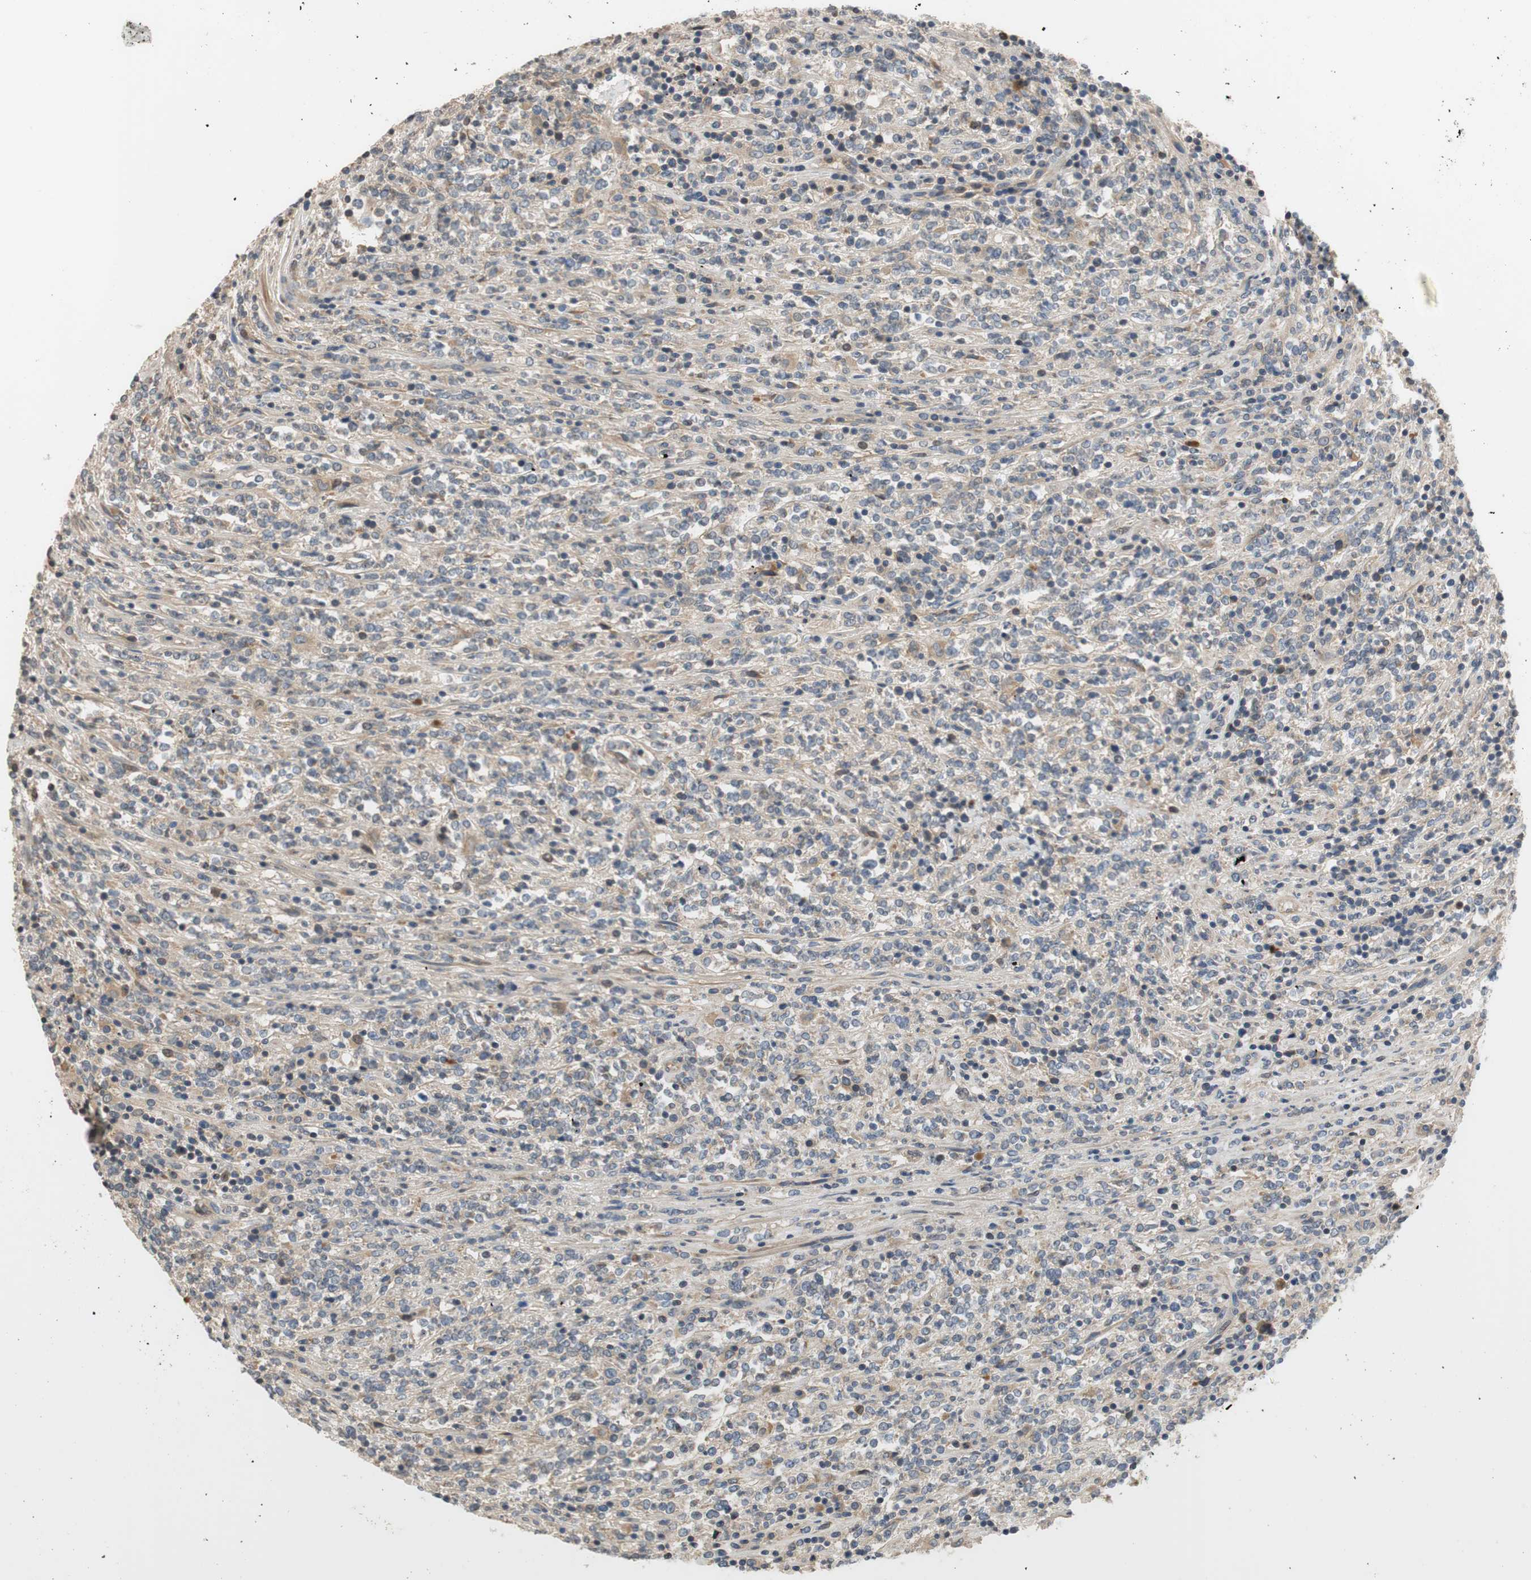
{"staining": {"intensity": "negative", "quantity": "none", "location": "none"}, "tissue": "lymphoma", "cell_type": "Tumor cells", "image_type": "cancer", "snomed": [{"axis": "morphology", "description": "Malignant lymphoma, non-Hodgkin's type, High grade"}, {"axis": "topography", "description": "Soft tissue"}], "caption": "This is an IHC image of human malignant lymphoma, non-Hodgkin's type (high-grade). There is no staining in tumor cells.", "gene": "C4A", "patient": {"sex": "male", "age": 18}}